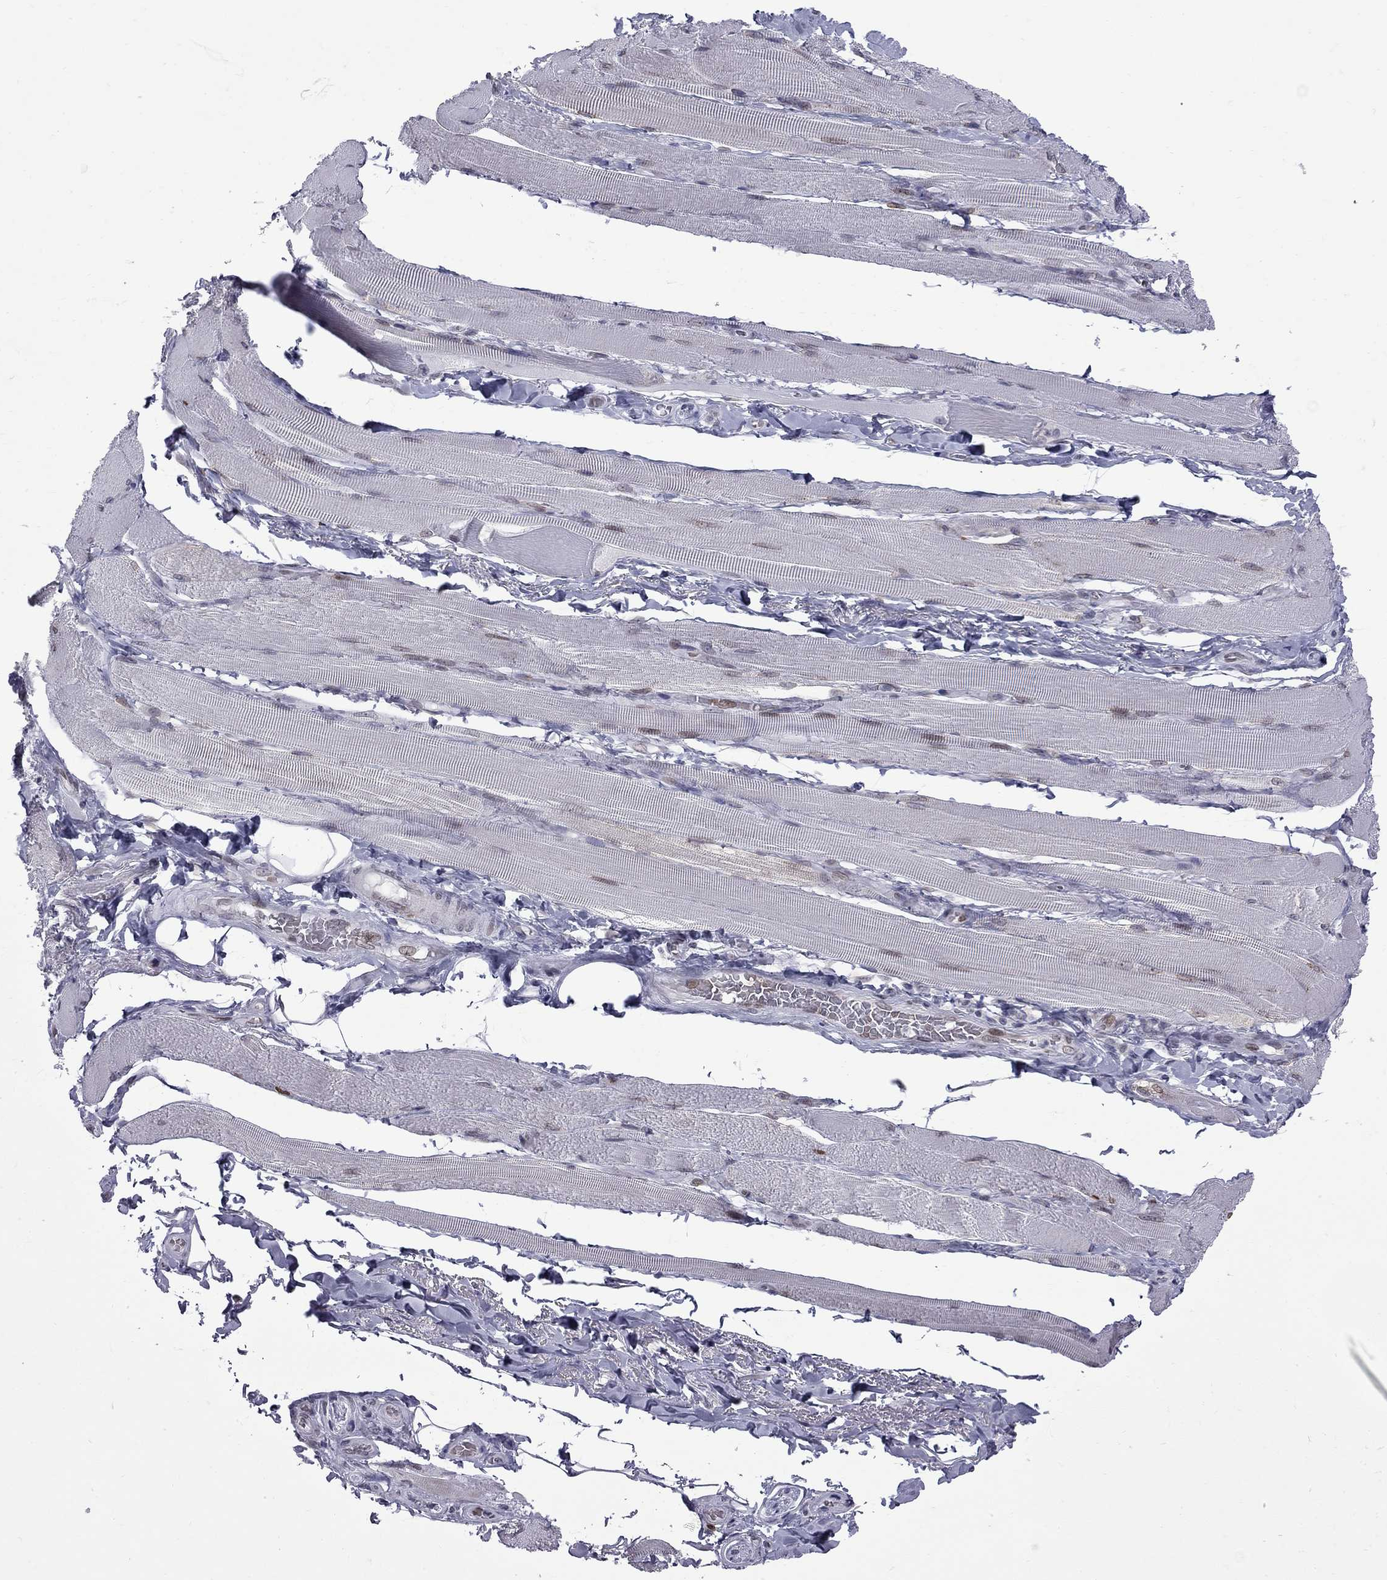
{"staining": {"intensity": "weak", "quantity": "<25%", "location": "nuclear"}, "tissue": "skeletal muscle", "cell_type": "Myocytes", "image_type": "normal", "snomed": [{"axis": "morphology", "description": "Normal tissue, NOS"}, {"axis": "topography", "description": "Skeletal muscle"}, {"axis": "topography", "description": "Anal"}, {"axis": "topography", "description": "Peripheral nerve tissue"}], "caption": "Skeletal muscle stained for a protein using immunohistochemistry exhibits no positivity myocytes.", "gene": "CLTCL1", "patient": {"sex": "male", "age": 53}}